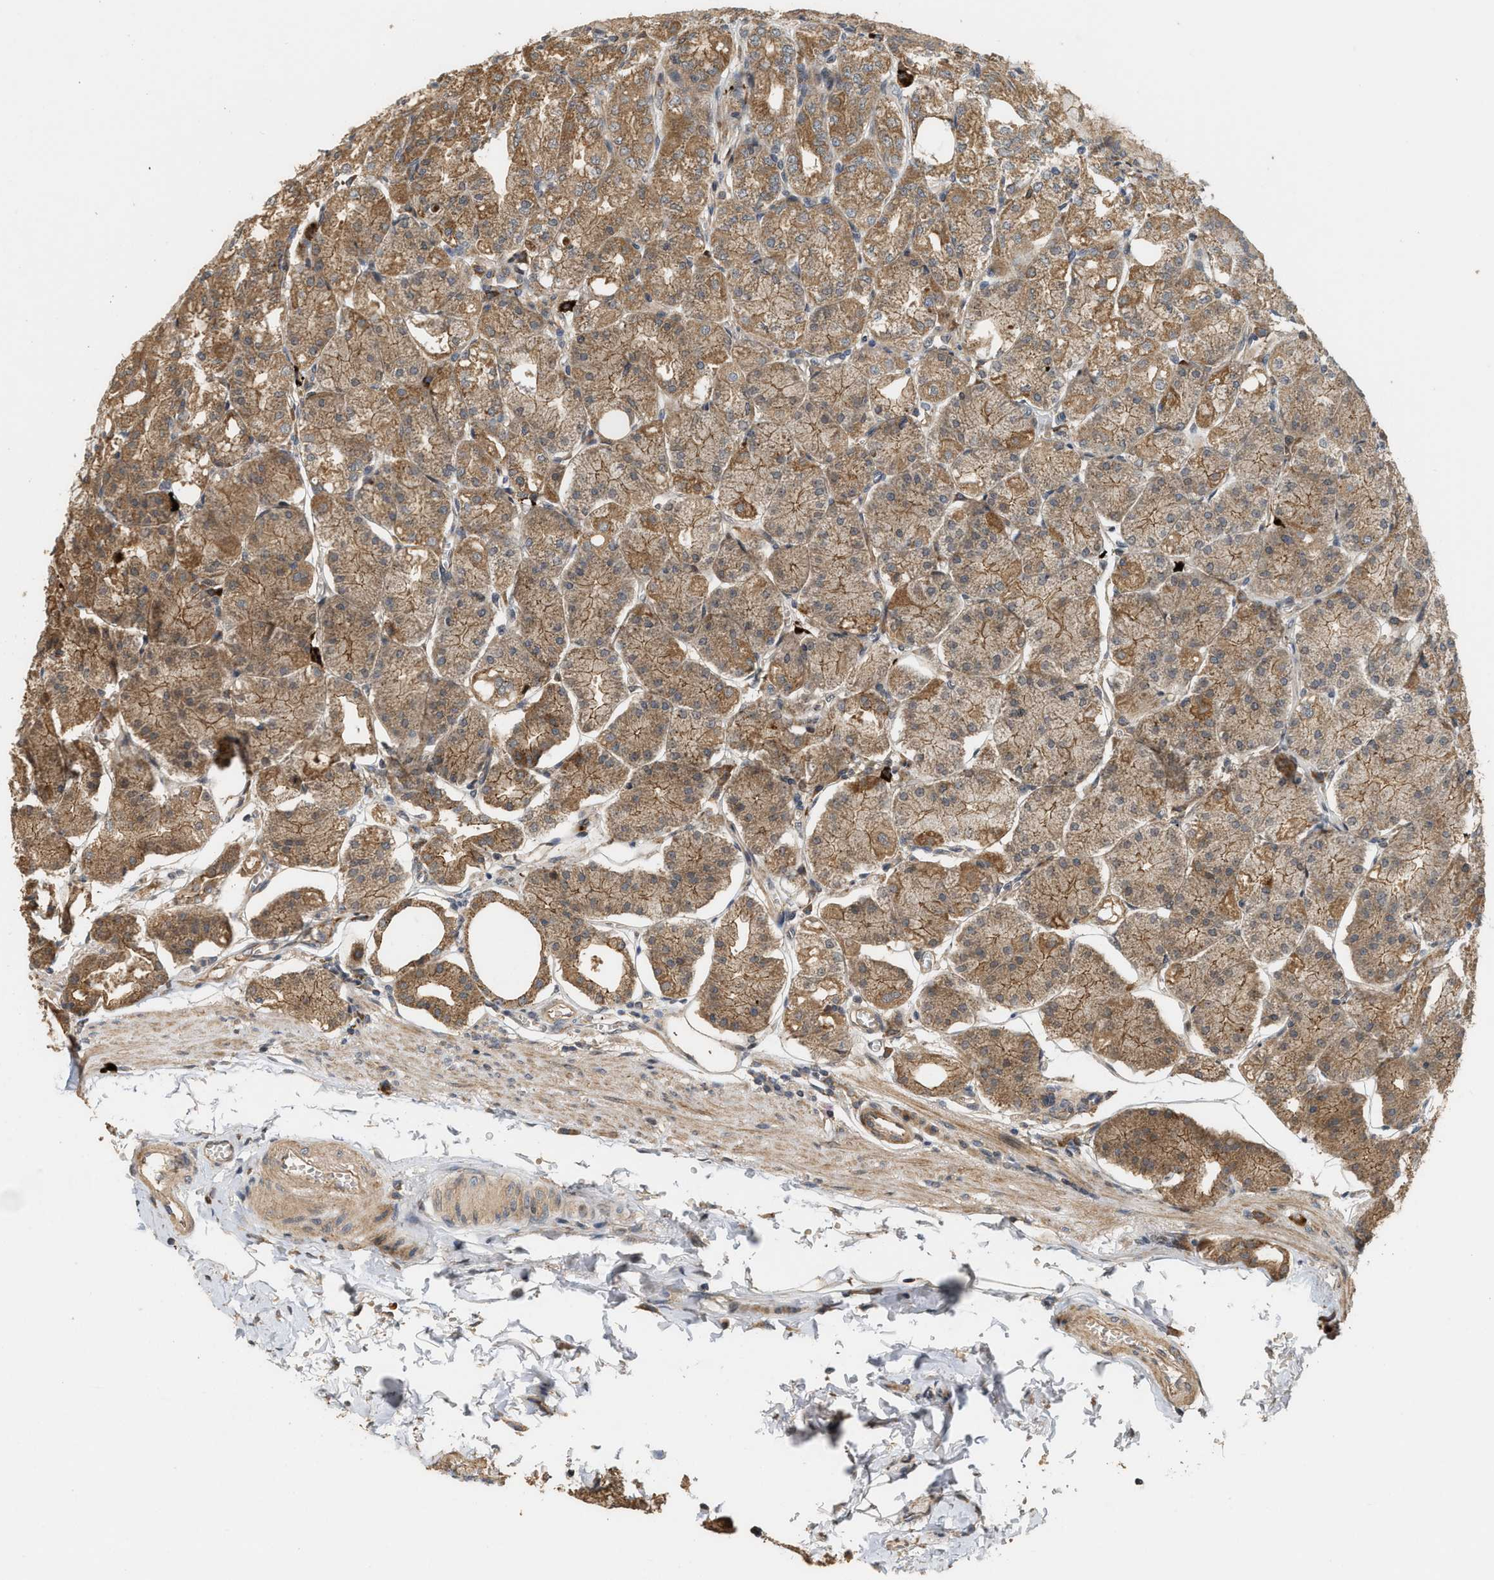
{"staining": {"intensity": "strong", "quantity": ">75%", "location": "cytoplasmic/membranous"}, "tissue": "stomach", "cell_type": "Glandular cells", "image_type": "normal", "snomed": [{"axis": "morphology", "description": "Normal tissue, NOS"}, {"axis": "topography", "description": "Stomach, lower"}], "caption": "Protein expression analysis of unremarkable stomach displays strong cytoplasmic/membranous positivity in about >75% of glandular cells. Nuclei are stained in blue.", "gene": "ELP2", "patient": {"sex": "male", "age": 71}}